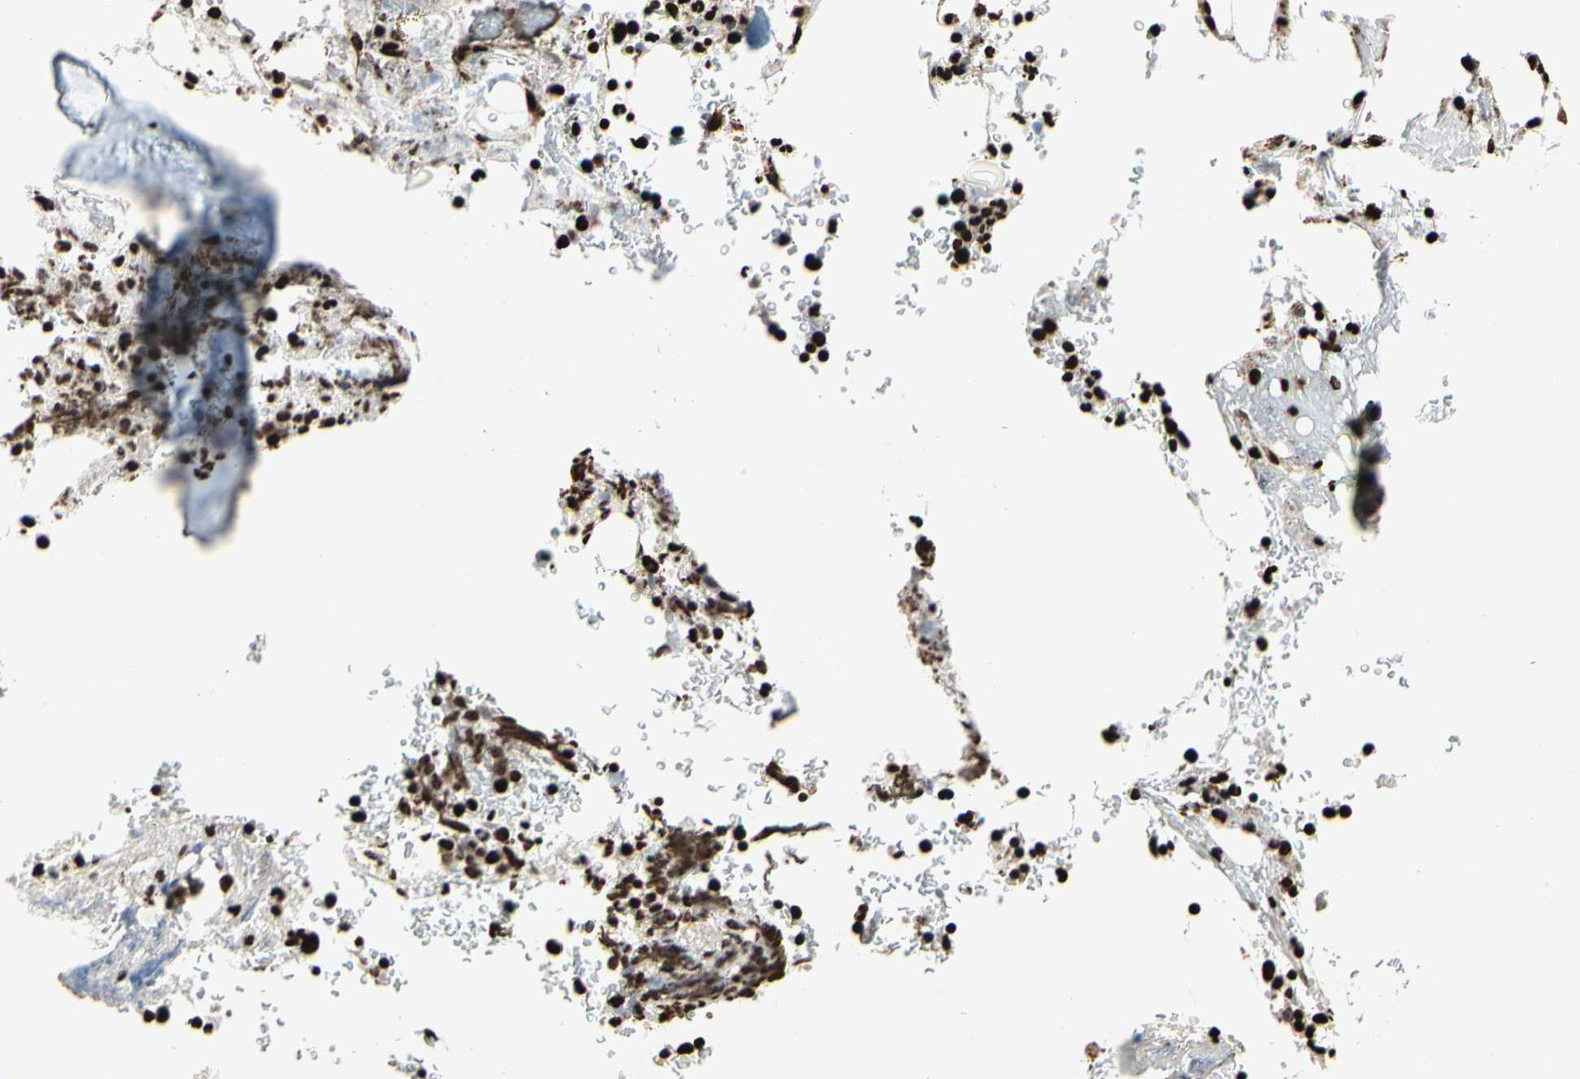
{"staining": {"intensity": "strong", "quantity": ">75%", "location": "nuclear"}, "tissue": "bone marrow", "cell_type": "Hematopoietic cells", "image_type": "normal", "snomed": [{"axis": "morphology", "description": "Normal tissue, NOS"}, {"axis": "topography", "description": "Bone marrow"}], "caption": "This image displays immunohistochemistry (IHC) staining of unremarkable human bone marrow, with high strong nuclear staining in approximately >75% of hematopoietic cells.", "gene": "HNRNPK", "patient": {"sex": "female", "age": 73}}